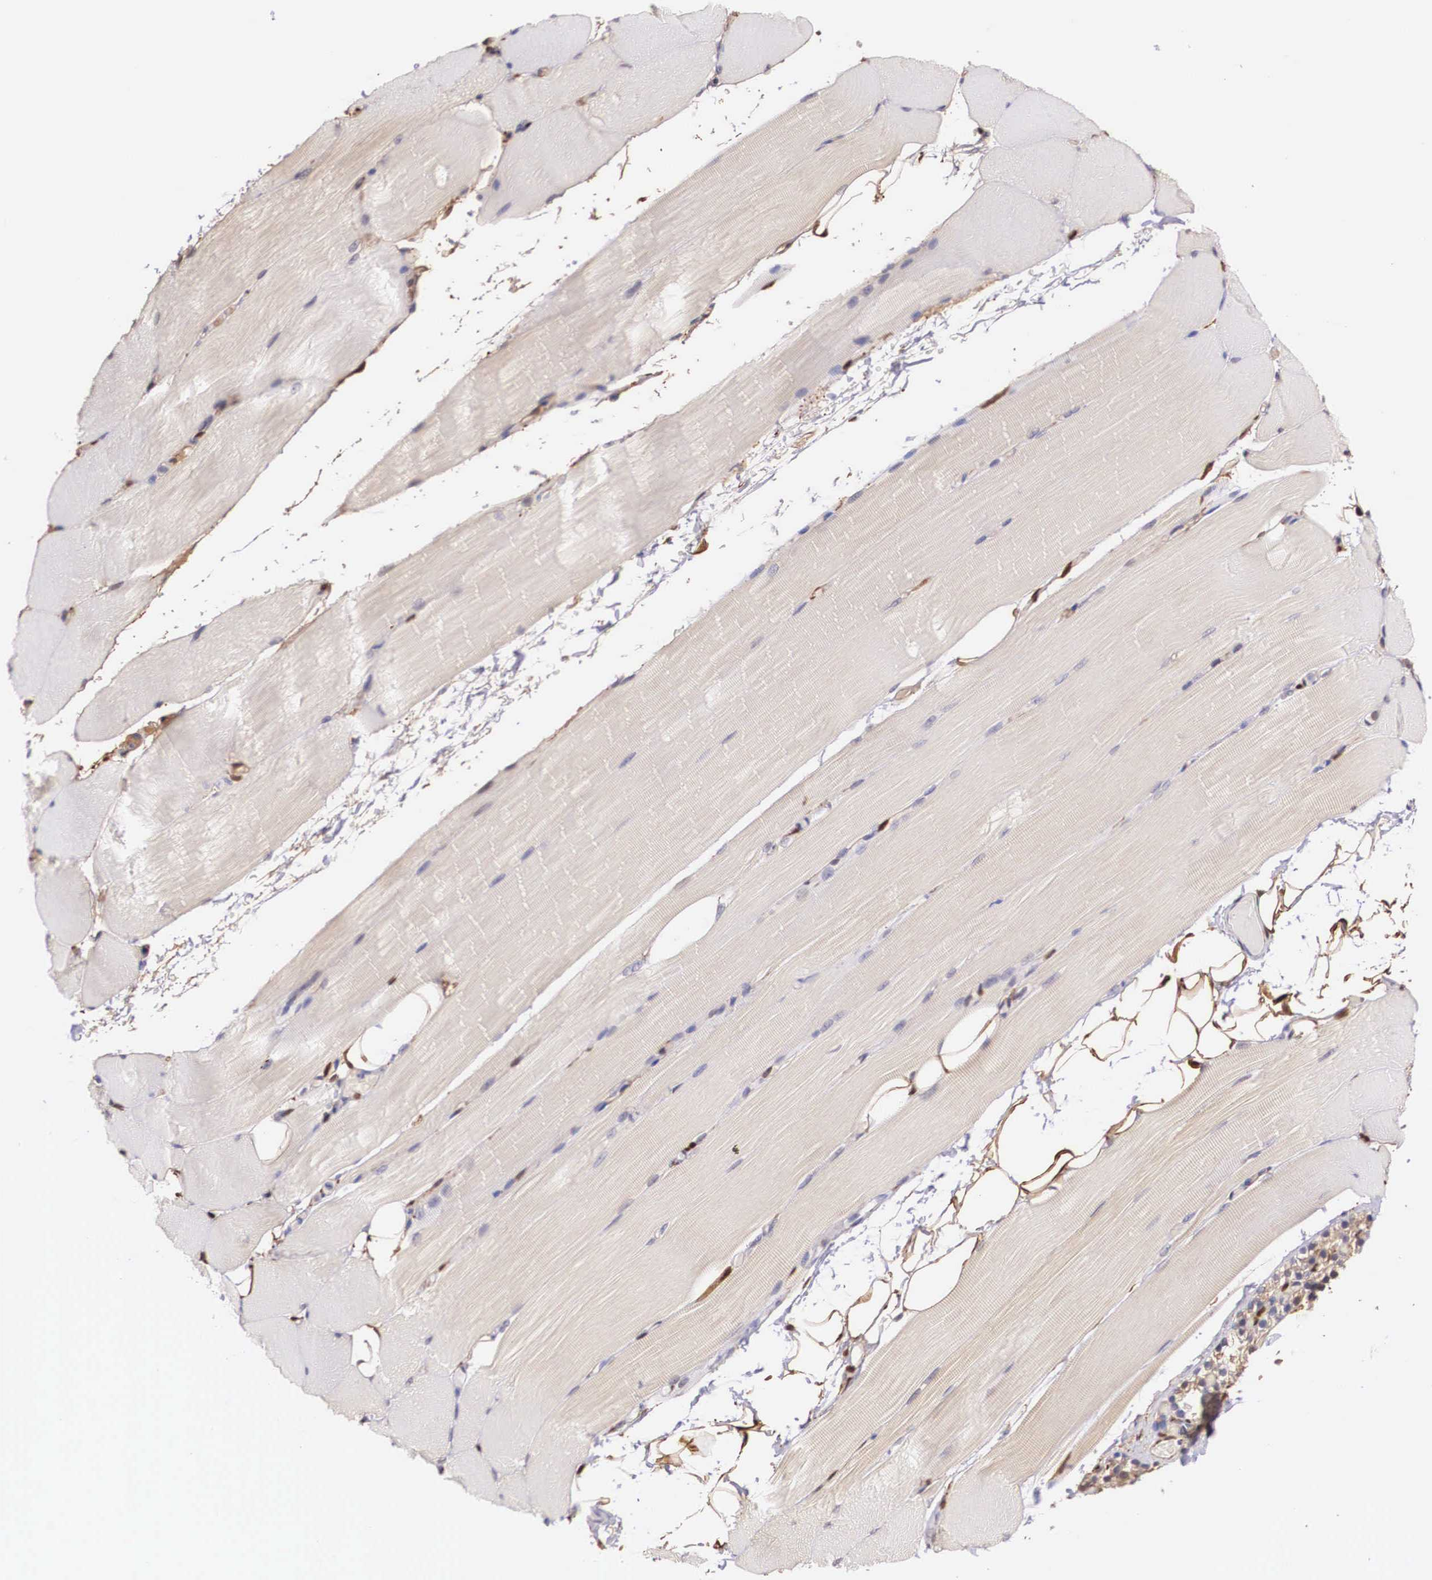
{"staining": {"intensity": "negative", "quantity": "none", "location": "none"}, "tissue": "skeletal muscle", "cell_type": "Myocytes", "image_type": "normal", "snomed": [{"axis": "morphology", "description": "Normal tissue, NOS"}, {"axis": "topography", "description": "Skeletal muscle"}, {"axis": "topography", "description": "Parathyroid gland"}], "caption": "Immunohistochemistry of normal human skeletal muscle shows no positivity in myocytes. (DAB IHC with hematoxylin counter stain).", "gene": "LGALS1", "patient": {"sex": "female", "age": 37}}